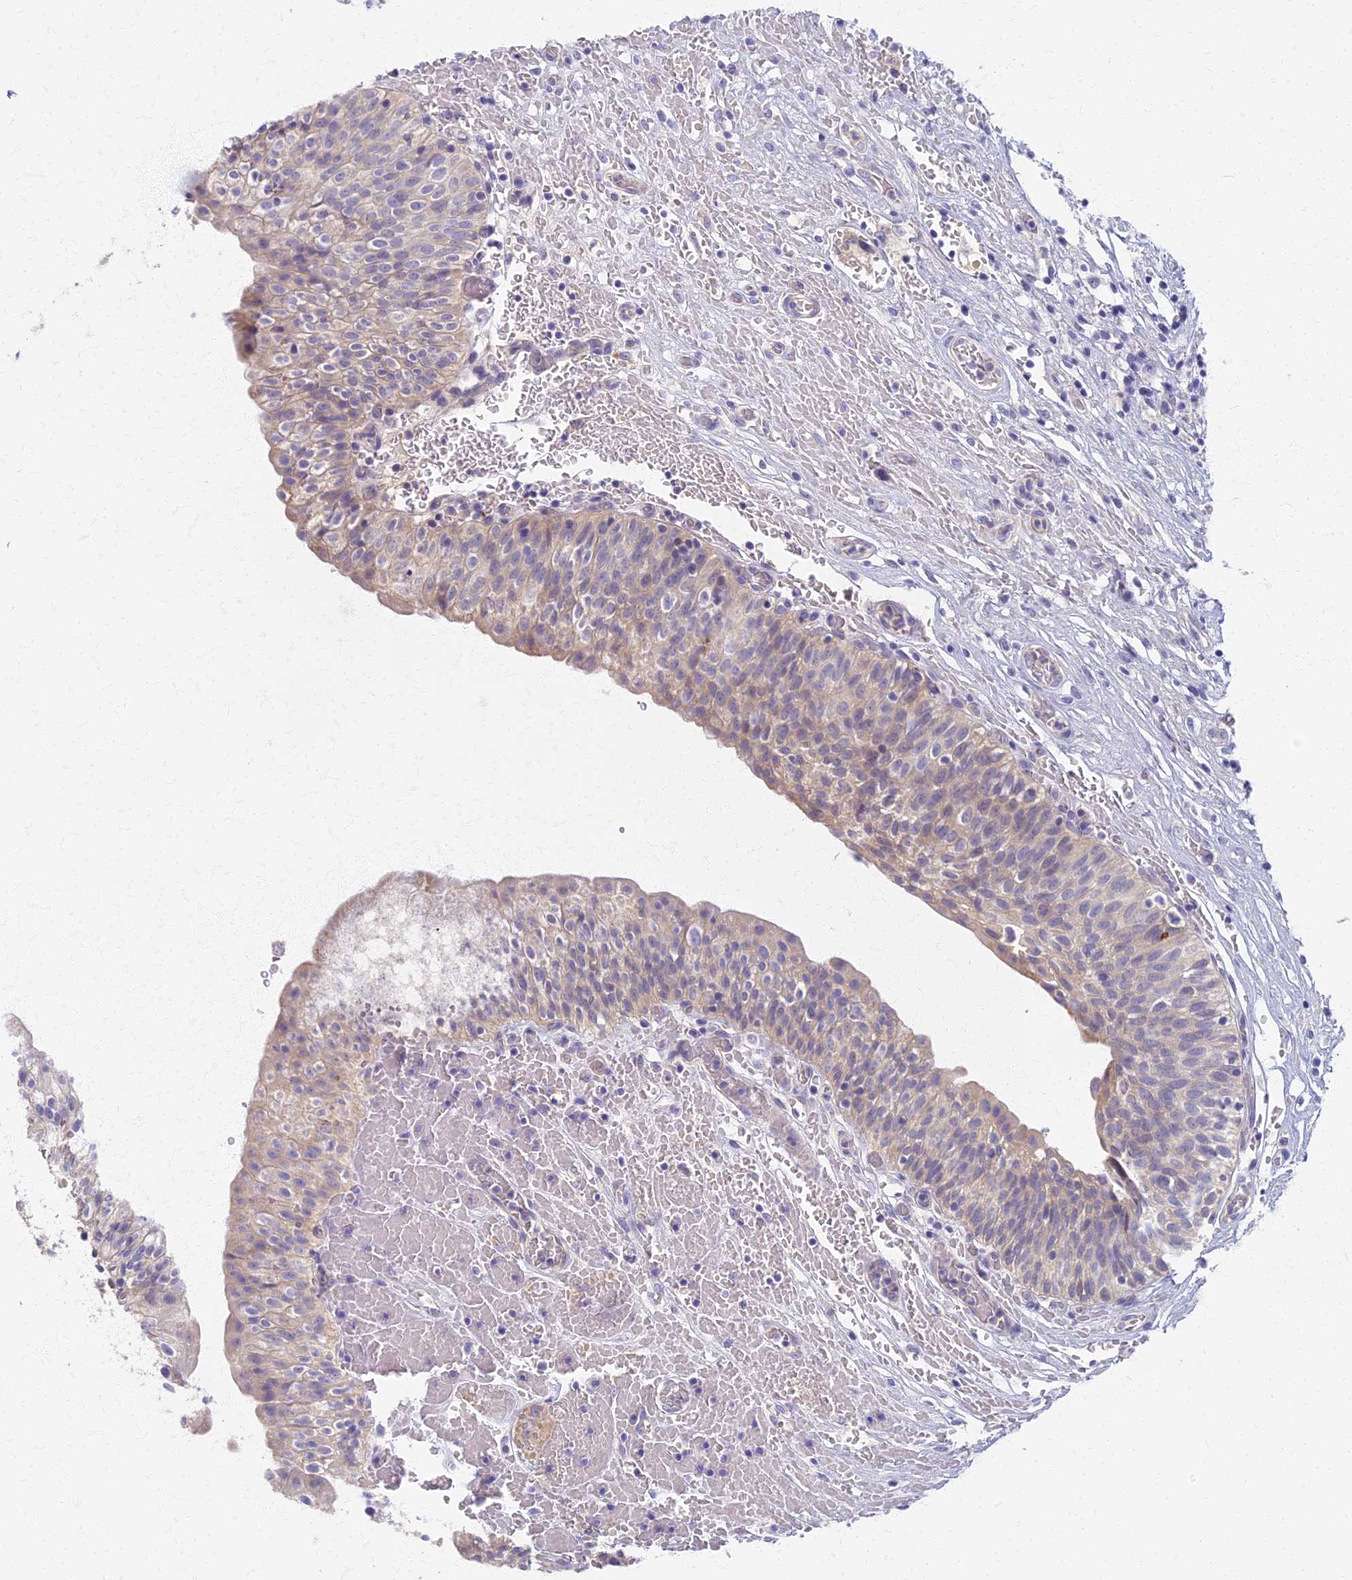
{"staining": {"intensity": "moderate", "quantity": "<25%", "location": "cytoplasmic/membranous"}, "tissue": "urinary bladder", "cell_type": "Urothelial cells", "image_type": "normal", "snomed": [{"axis": "morphology", "description": "Normal tissue, NOS"}, {"axis": "topography", "description": "Urinary bladder"}], "caption": "Approximately <25% of urothelial cells in normal urinary bladder demonstrate moderate cytoplasmic/membranous protein expression as visualized by brown immunohistochemical staining.", "gene": "AP4E1", "patient": {"sex": "male", "age": 55}}